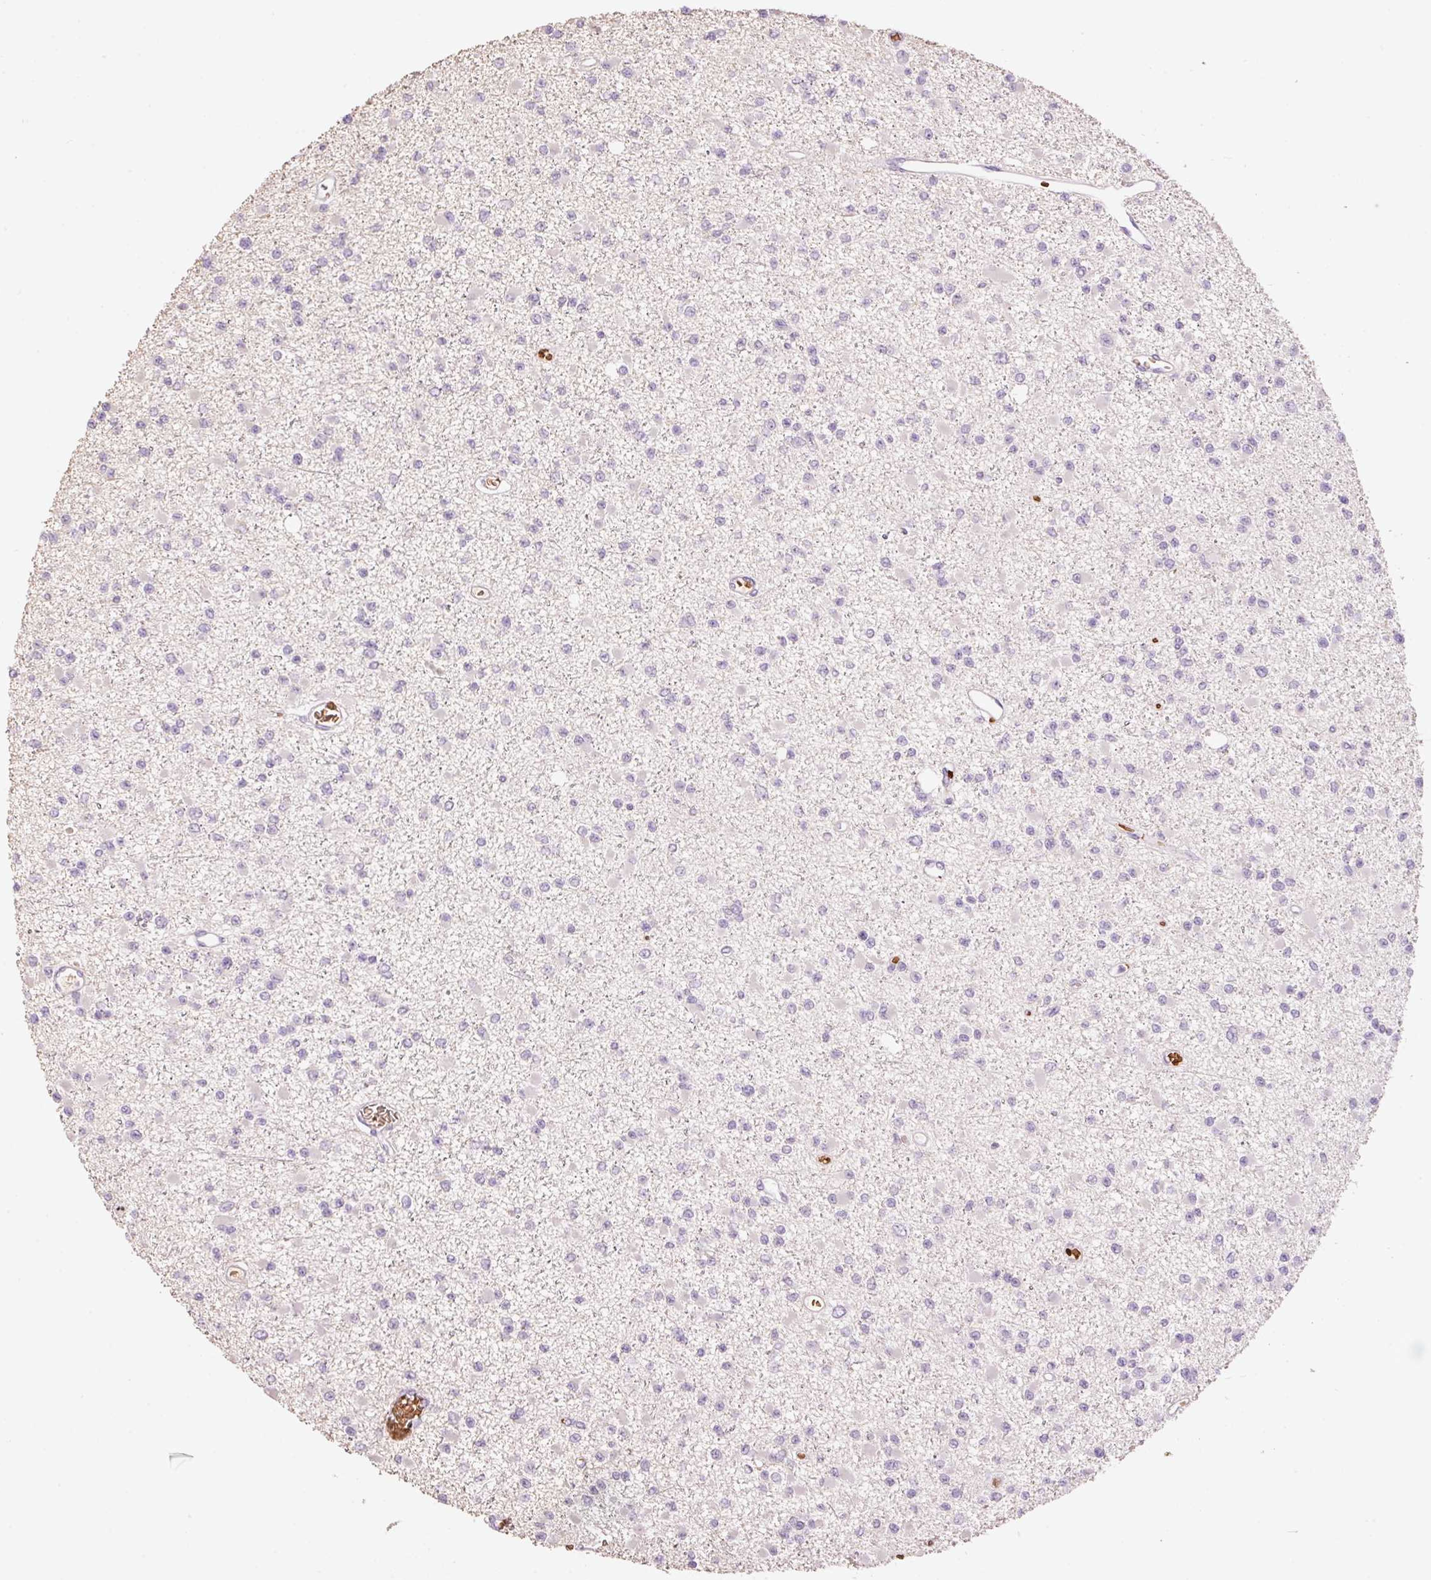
{"staining": {"intensity": "negative", "quantity": "none", "location": "none"}, "tissue": "glioma", "cell_type": "Tumor cells", "image_type": "cancer", "snomed": [{"axis": "morphology", "description": "Glioma, malignant, Low grade"}, {"axis": "topography", "description": "Brain"}], "caption": "Immunohistochemical staining of human glioma displays no significant expression in tumor cells.", "gene": "LY6G6D", "patient": {"sex": "female", "age": 22}}